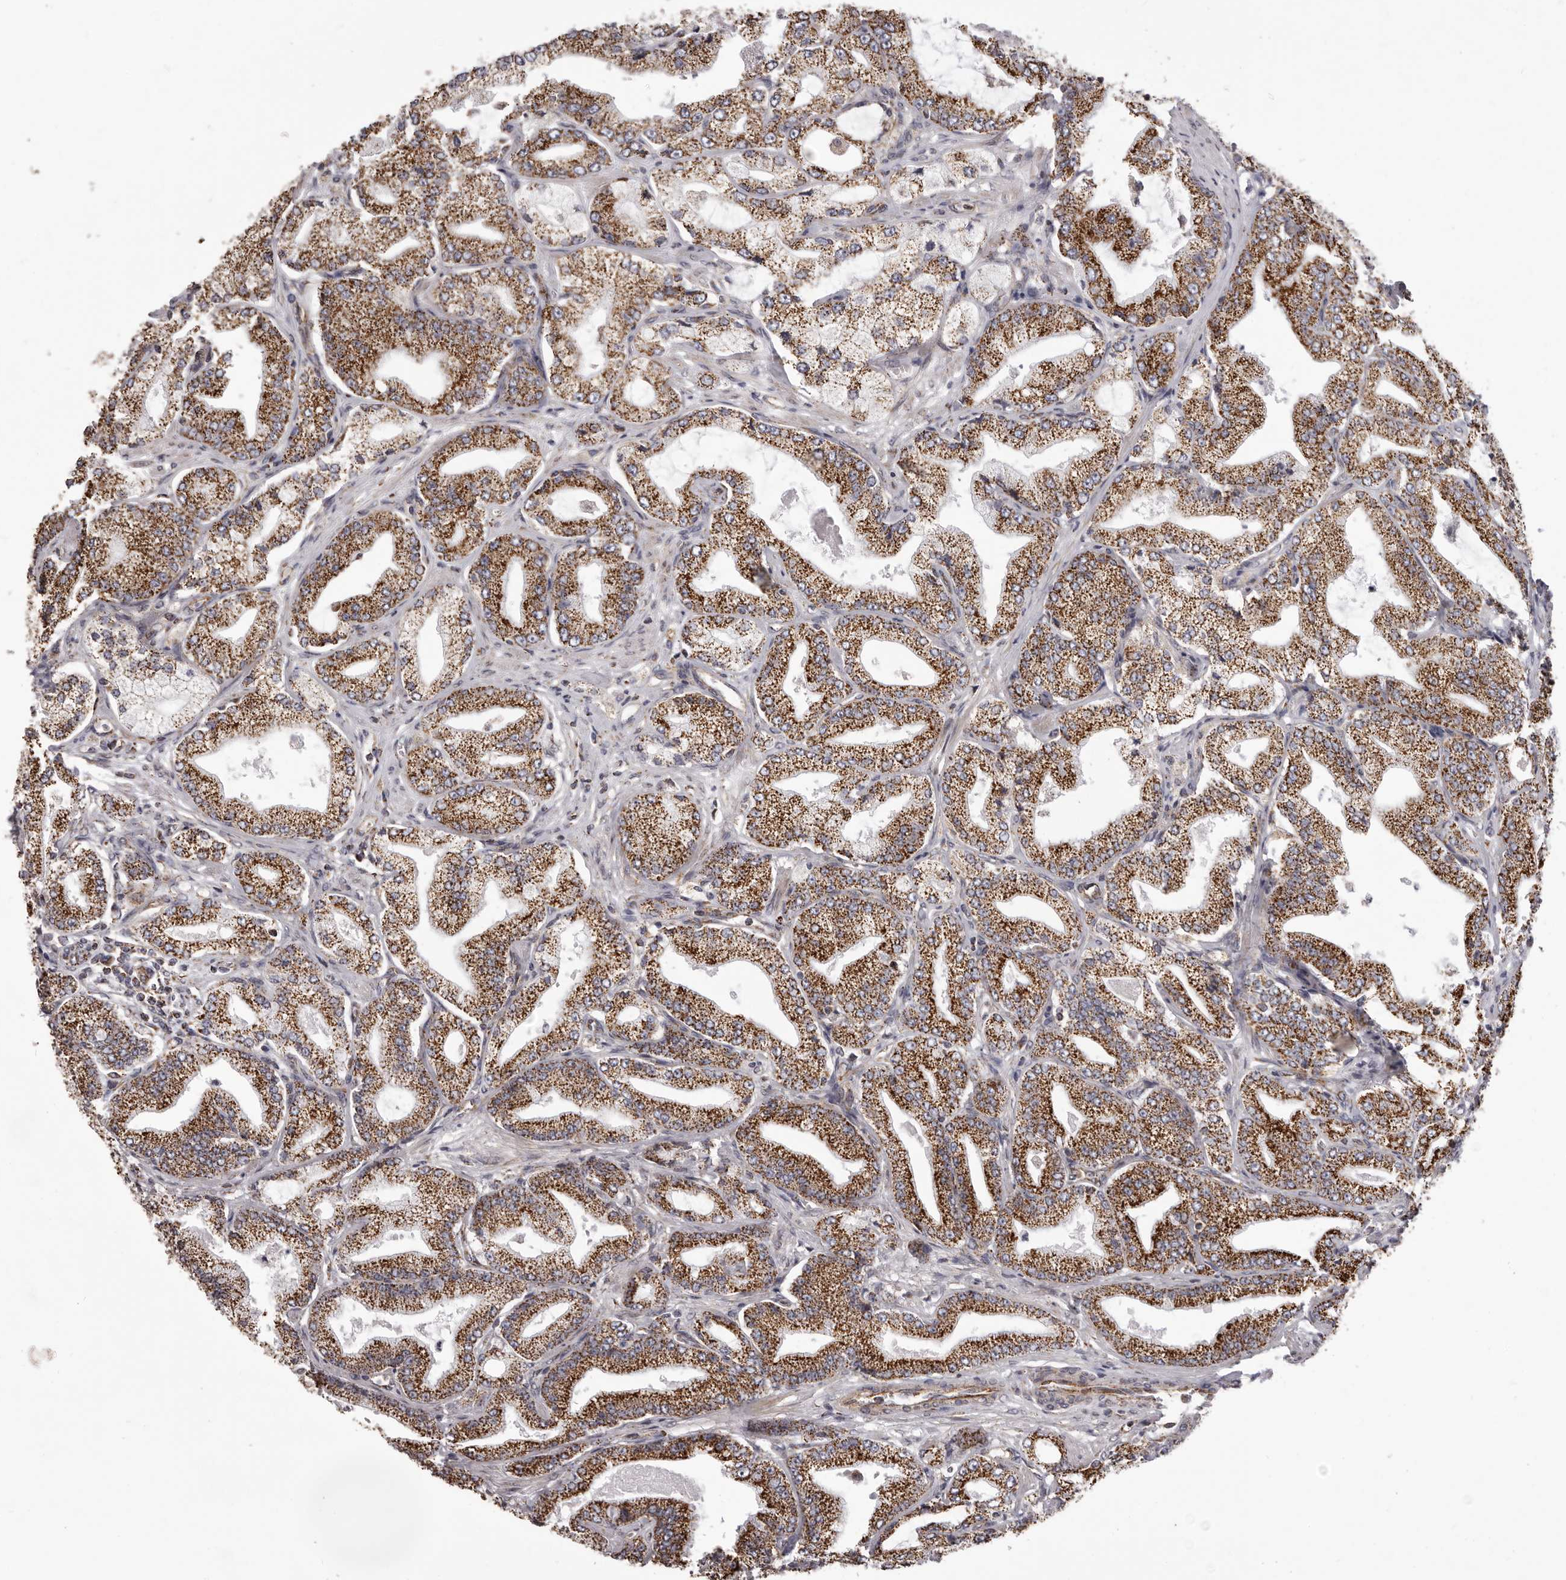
{"staining": {"intensity": "strong", "quantity": ">75%", "location": "cytoplasmic/membranous"}, "tissue": "prostate cancer", "cell_type": "Tumor cells", "image_type": "cancer", "snomed": [{"axis": "morphology", "description": "Adenocarcinoma, Low grade"}, {"axis": "topography", "description": "Prostate"}], "caption": "About >75% of tumor cells in prostate low-grade adenocarcinoma exhibit strong cytoplasmic/membranous protein positivity as visualized by brown immunohistochemical staining.", "gene": "CHRM2", "patient": {"sex": "male", "age": 63}}